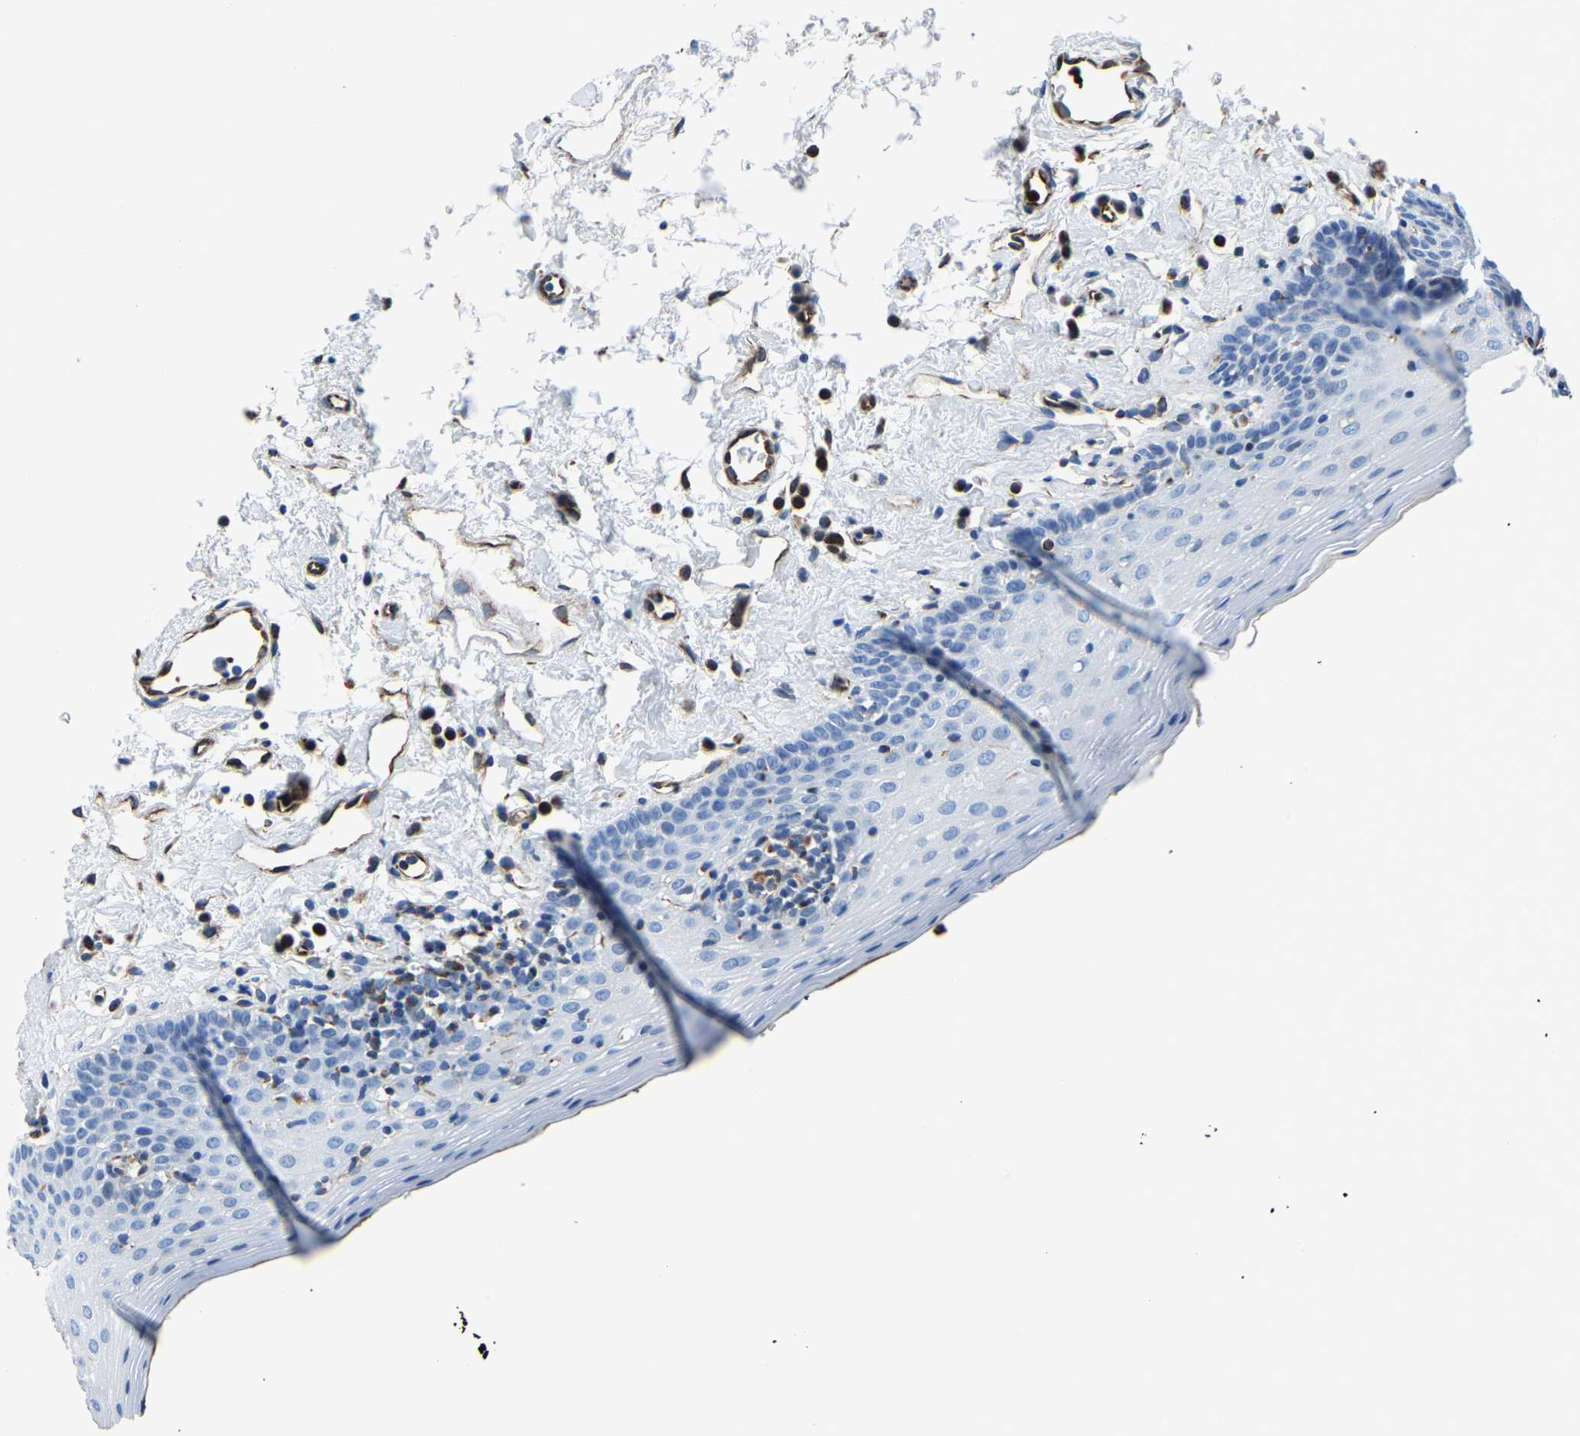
{"staining": {"intensity": "negative", "quantity": "none", "location": "none"}, "tissue": "oral mucosa", "cell_type": "Squamous epithelial cells", "image_type": "normal", "snomed": [{"axis": "morphology", "description": "Normal tissue, NOS"}, {"axis": "topography", "description": "Oral tissue"}], "caption": "Normal oral mucosa was stained to show a protein in brown. There is no significant positivity in squamous epithelial cells. (DAB (3,3'-diaminobenzidine) immunohistochemistry, high magnification).", "gene": "MS4A3", "patient": {"sex": "male", "age": 66}}